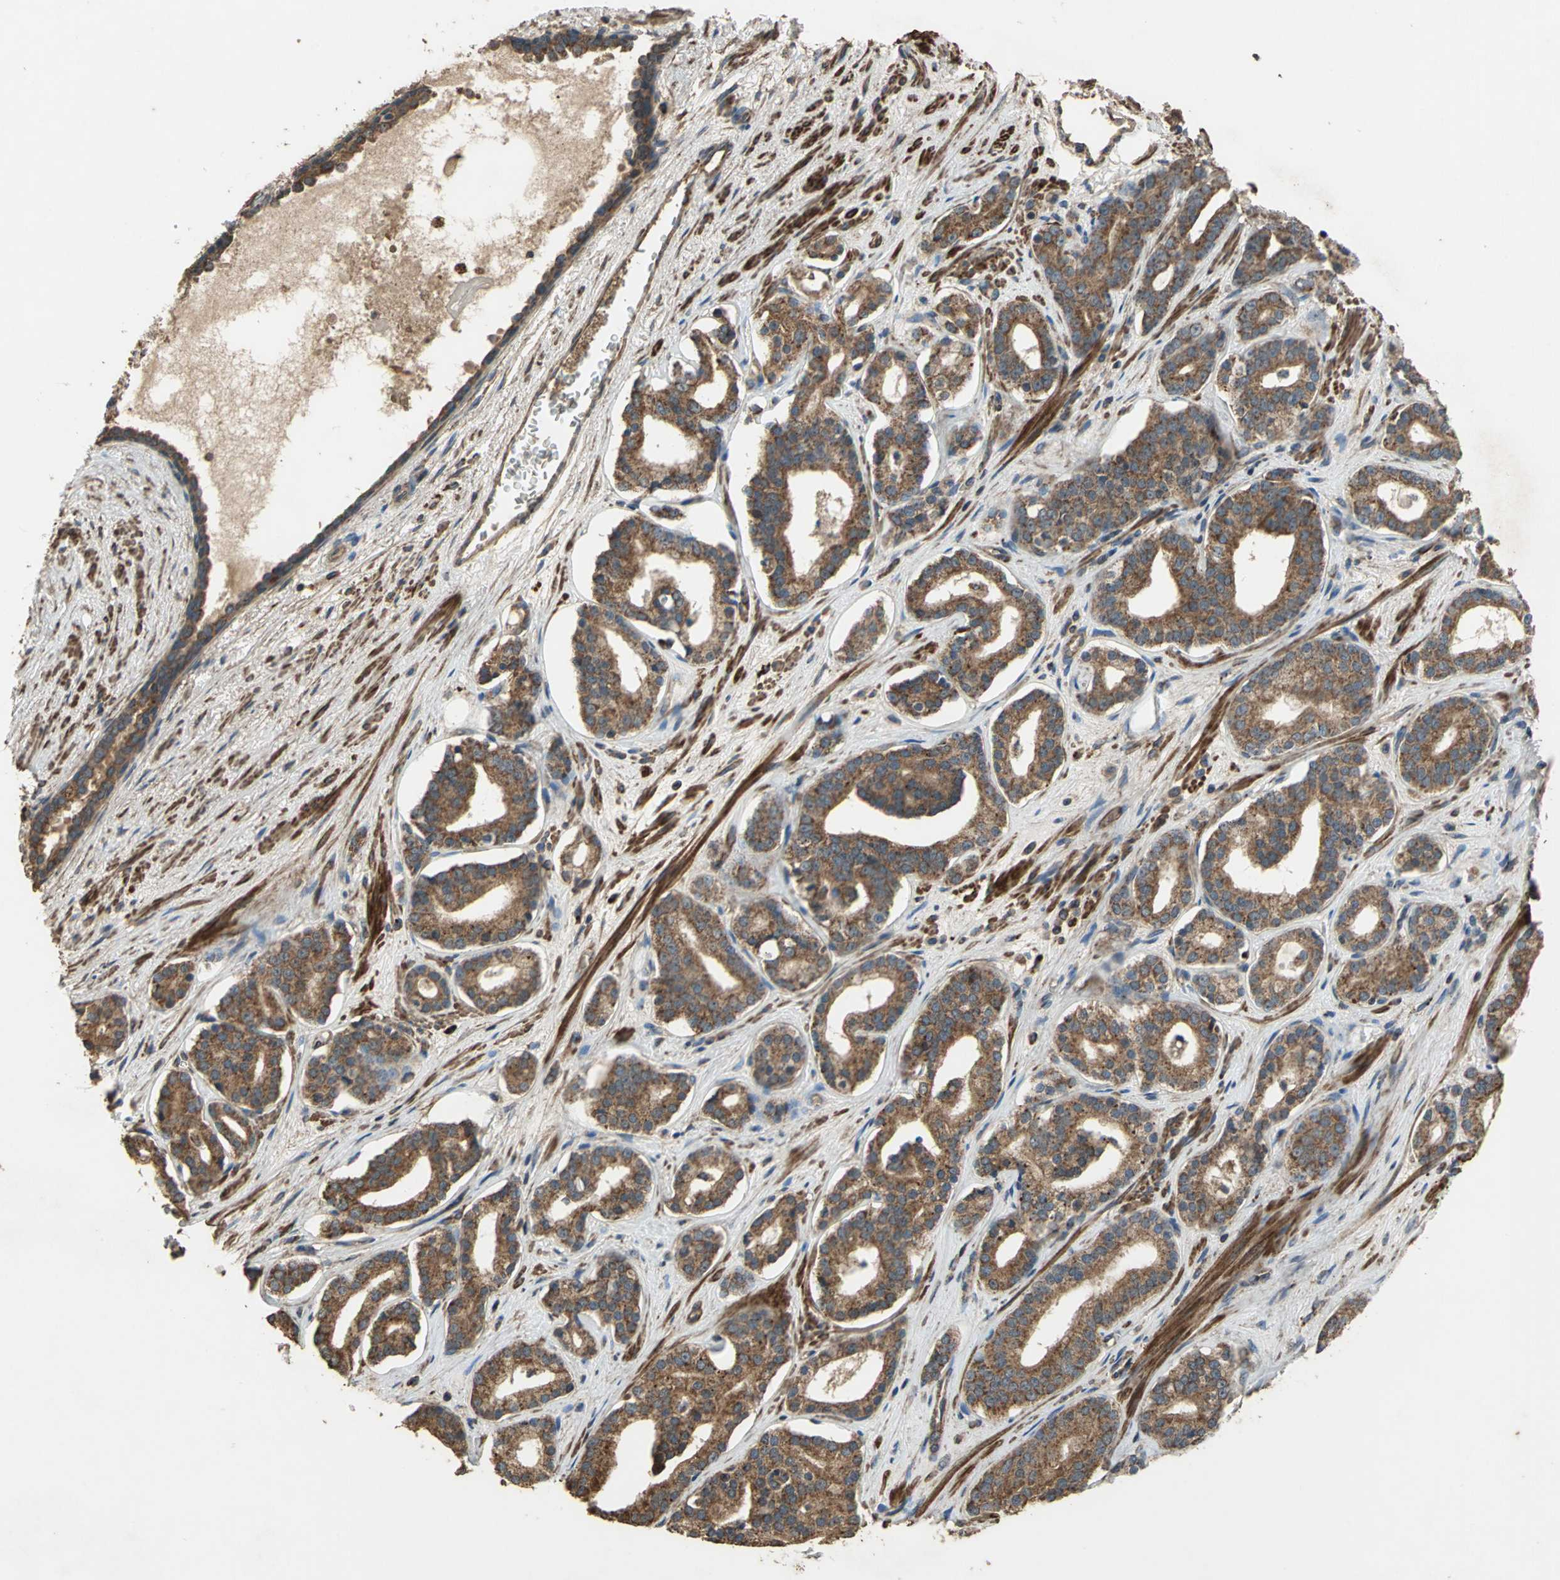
{"staining": {"intensity": "strong", "quantity": ">75%", "location": "cytoplasmic/membranous"}, "tissue": "prostate cancer", "cell_type": "Tumor cells", "image_type": "cancer", "snomed": [{"axis": "morphology", "description": "Adenocarcinoma, Low grade"}, {"axis": "topography", "description": "Prostate"}], "caption": "Human low-grade adenocarcinoma (prostate) stained for a protein (brown) demonstrates strong cytoplasmic/membranous positive expression in approximately >75% of tumor cells.", "gene": "POLRMT", "patient": {"sex": "male", "age": 63}}